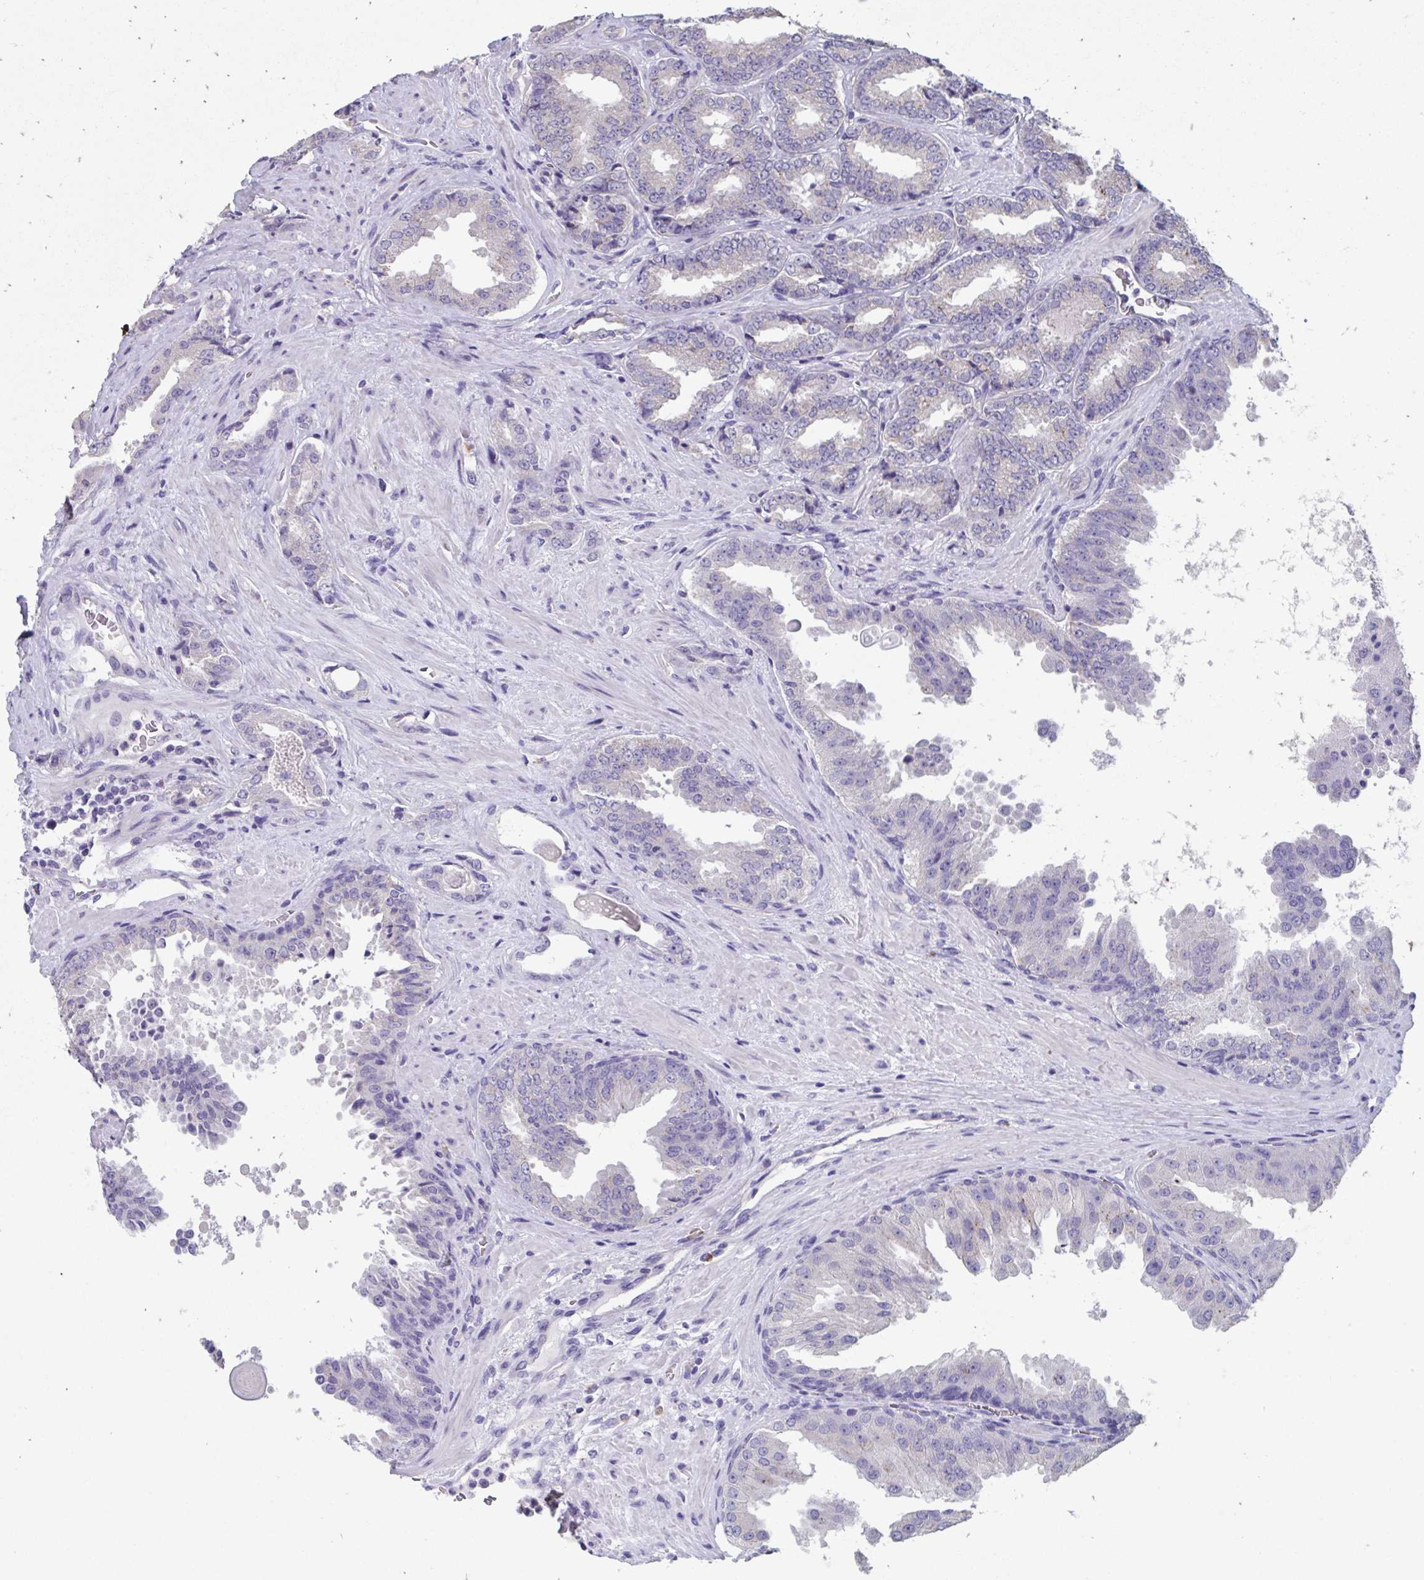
{"staining": {"intensity": "negative", "quantity": "none", "location": "none"}, "tissue": "prostate cancer", "cell_type": "Tumor cells", "image_type": "cancer", "snomed": [{"axis": "morphology", "description": "Adenocarcinoma, Low grade"}, {"axis": "topography", "description": "Prostate"}], "caption": "Prostate cancer (low-grade adenocarcinoma) stained for a protein using immunohistochemistry shows no expression tumor cells.", "gene": "GPR162", "patient": {"sex": "male", "age": 67}}